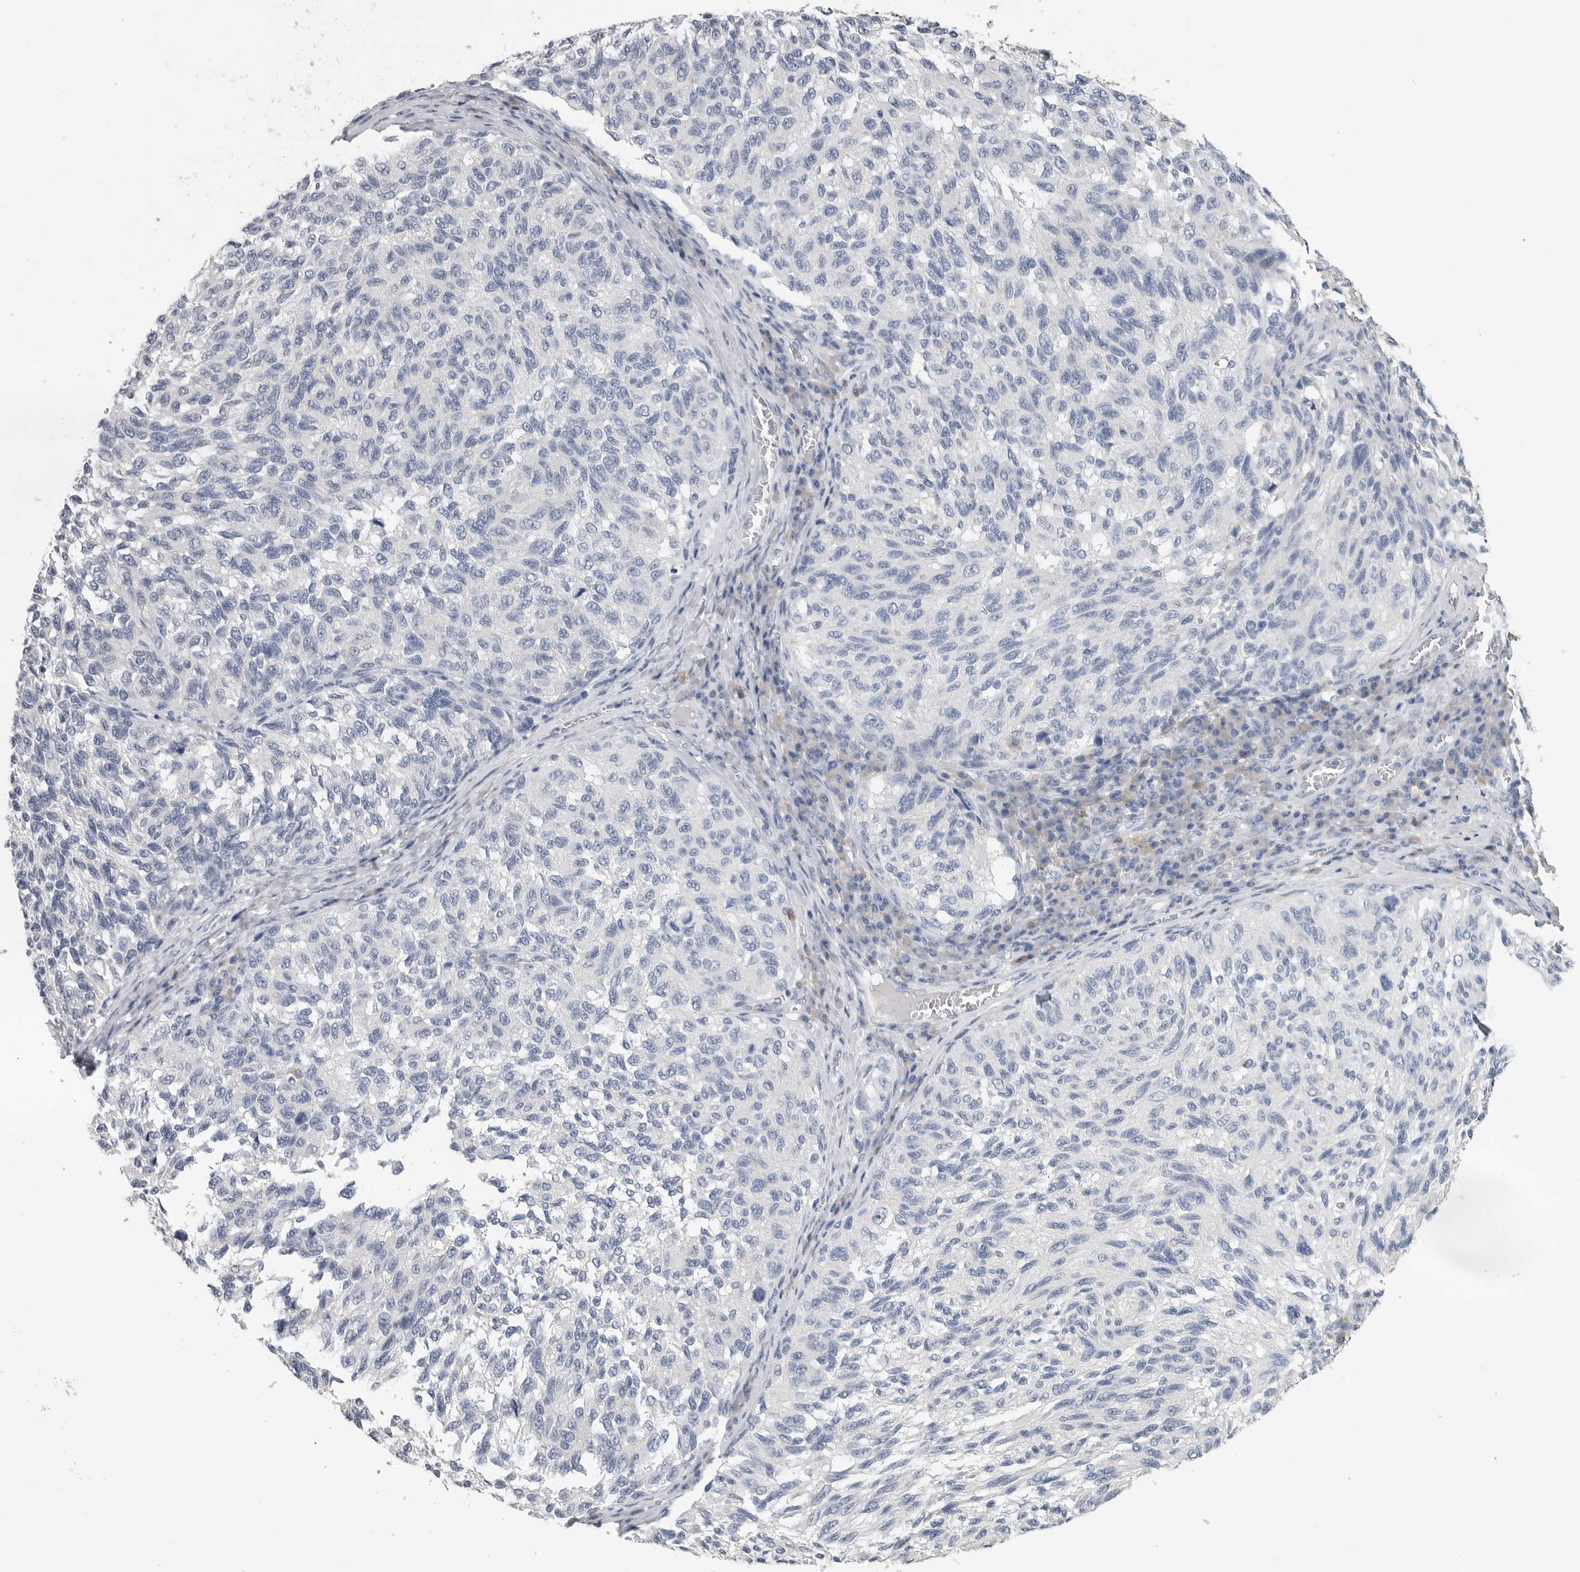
{"staining": {"intensity": "negative", "quantity": "none", "location": "none"}, "tissue": "melanoma", "cell_type": "Tumor cells", "image_type": "cancer", "snomed": [{"axis": "morphology", "description": "Malignant melanoma, NOS"}, {"axis": "topography", "description": "Skin"}], "caption": "A high-resolution photomicrograph shows IHC staining of melanoma, which reveals no significant staining in tumor cells.", "gene": "FABP6", "patient": {"sex": "female", "age": 73}}